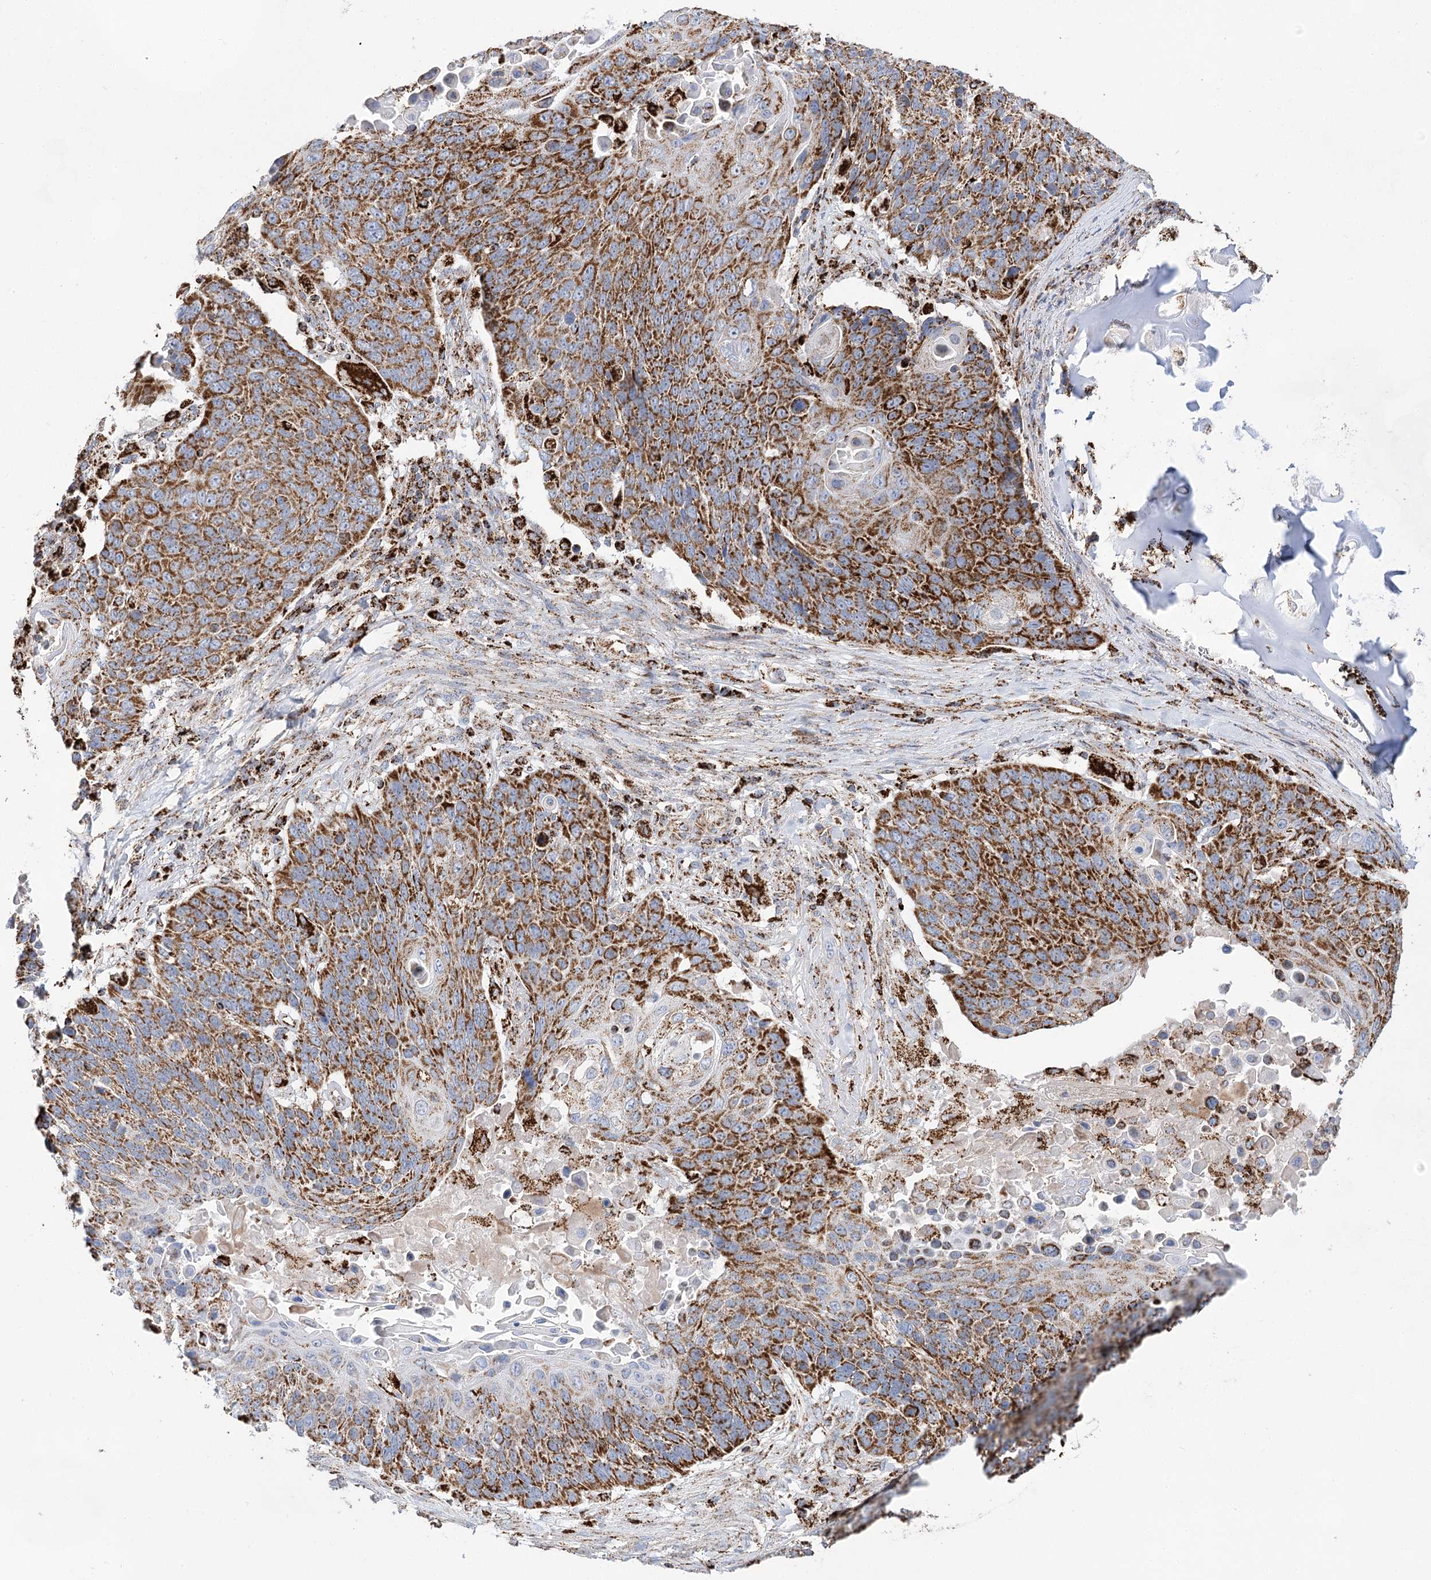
{"staining": {"intensity": "strong", "quantity": ">75%", "location": "cytoplasmic/membranous"}, "tissue": "lung cancer", "cell_type": "Tumor cells", "image_type": "cancer", "snomed": [{"axis": "morphology", "description": "Squamous cell carcinoma, NOS"}, {"axis": "topography", "description": "Lung"}], "caption": "Human lung cancer (squamous cell carcinoma) stained with a brown dye displays strong cytoplasmic/membranous positive expression in about >75% of tumor cells.", "gene": "NADK2", "patient": {"sex": "male", "age": 66}}